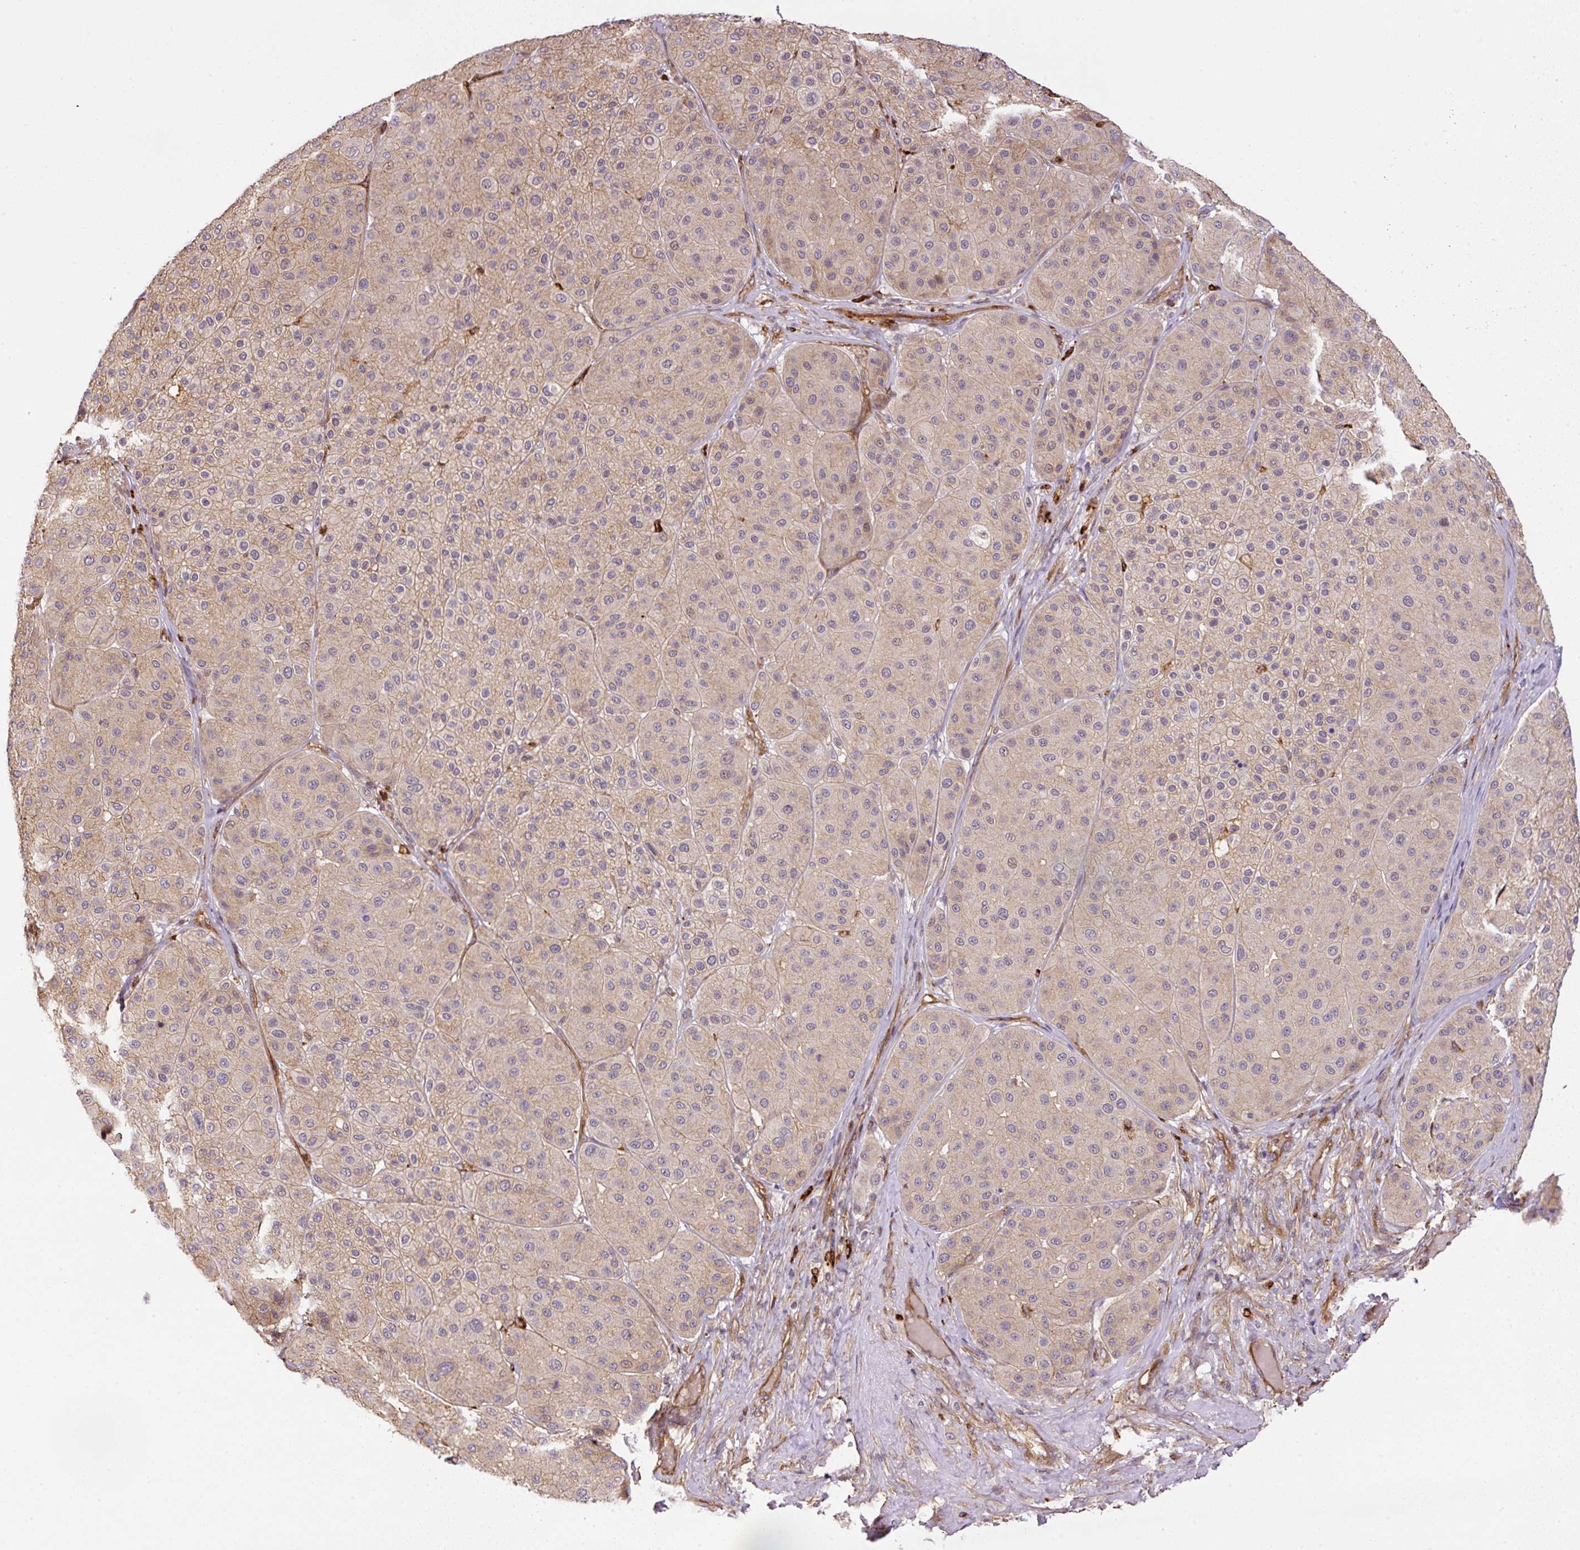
{"staining": {"intensity": "moderate", "quantity": ">75%", "location": "cytoplasmic/membranous"}, "tissue": "melanoma", "cell_type": "Tumor cells", "image_type": "cancer", "snomed": [{"axis": "morphology", "description": "Malignant melanoma, Metastatic site"}, {"axis": "topography", "description": "Smooth muscle"}], "caption": "Malignant melanoma (metastatic site) stained with DAB (3,3'-diaminobenzidine) immunohistochemistry displays medium levels of moderate cytoplasmic/membranous positivity in about >75% of tumor cells.", "gene": "B3GALT5", "patient": {"sex": "male", "age": 41}}